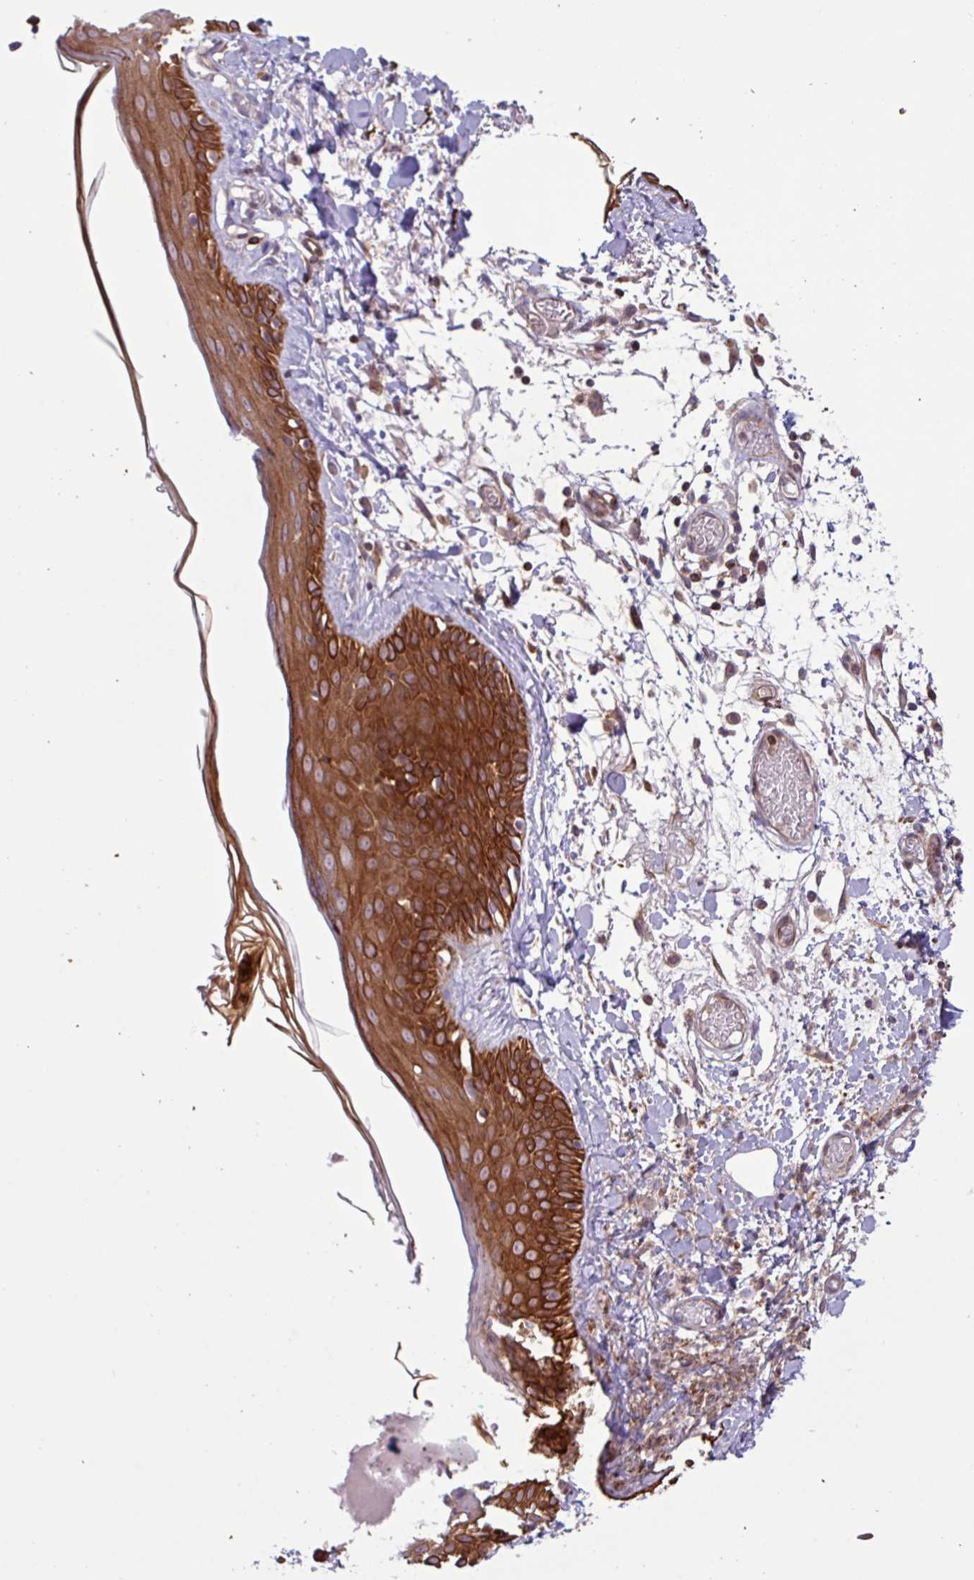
{"staining": {"intensity": "moderate", "quantity": ">75%", "location": "cytoplasmic/membranous"}, "tissue": "skin", "cell_type": "Fibroblasts", "image_type": "normal", "snomed": [{"axis": "morphology", "description": "Normal tissue, NOS"}, {"axis": "topography", "description": "Skin"}], "caption": "Normal skin displays moderate cytoplasmic/membranous expression in approximately >75% of fibroblasts.", "gene": "CNTRL", "patient": {"sex": "male", "age": 79}}